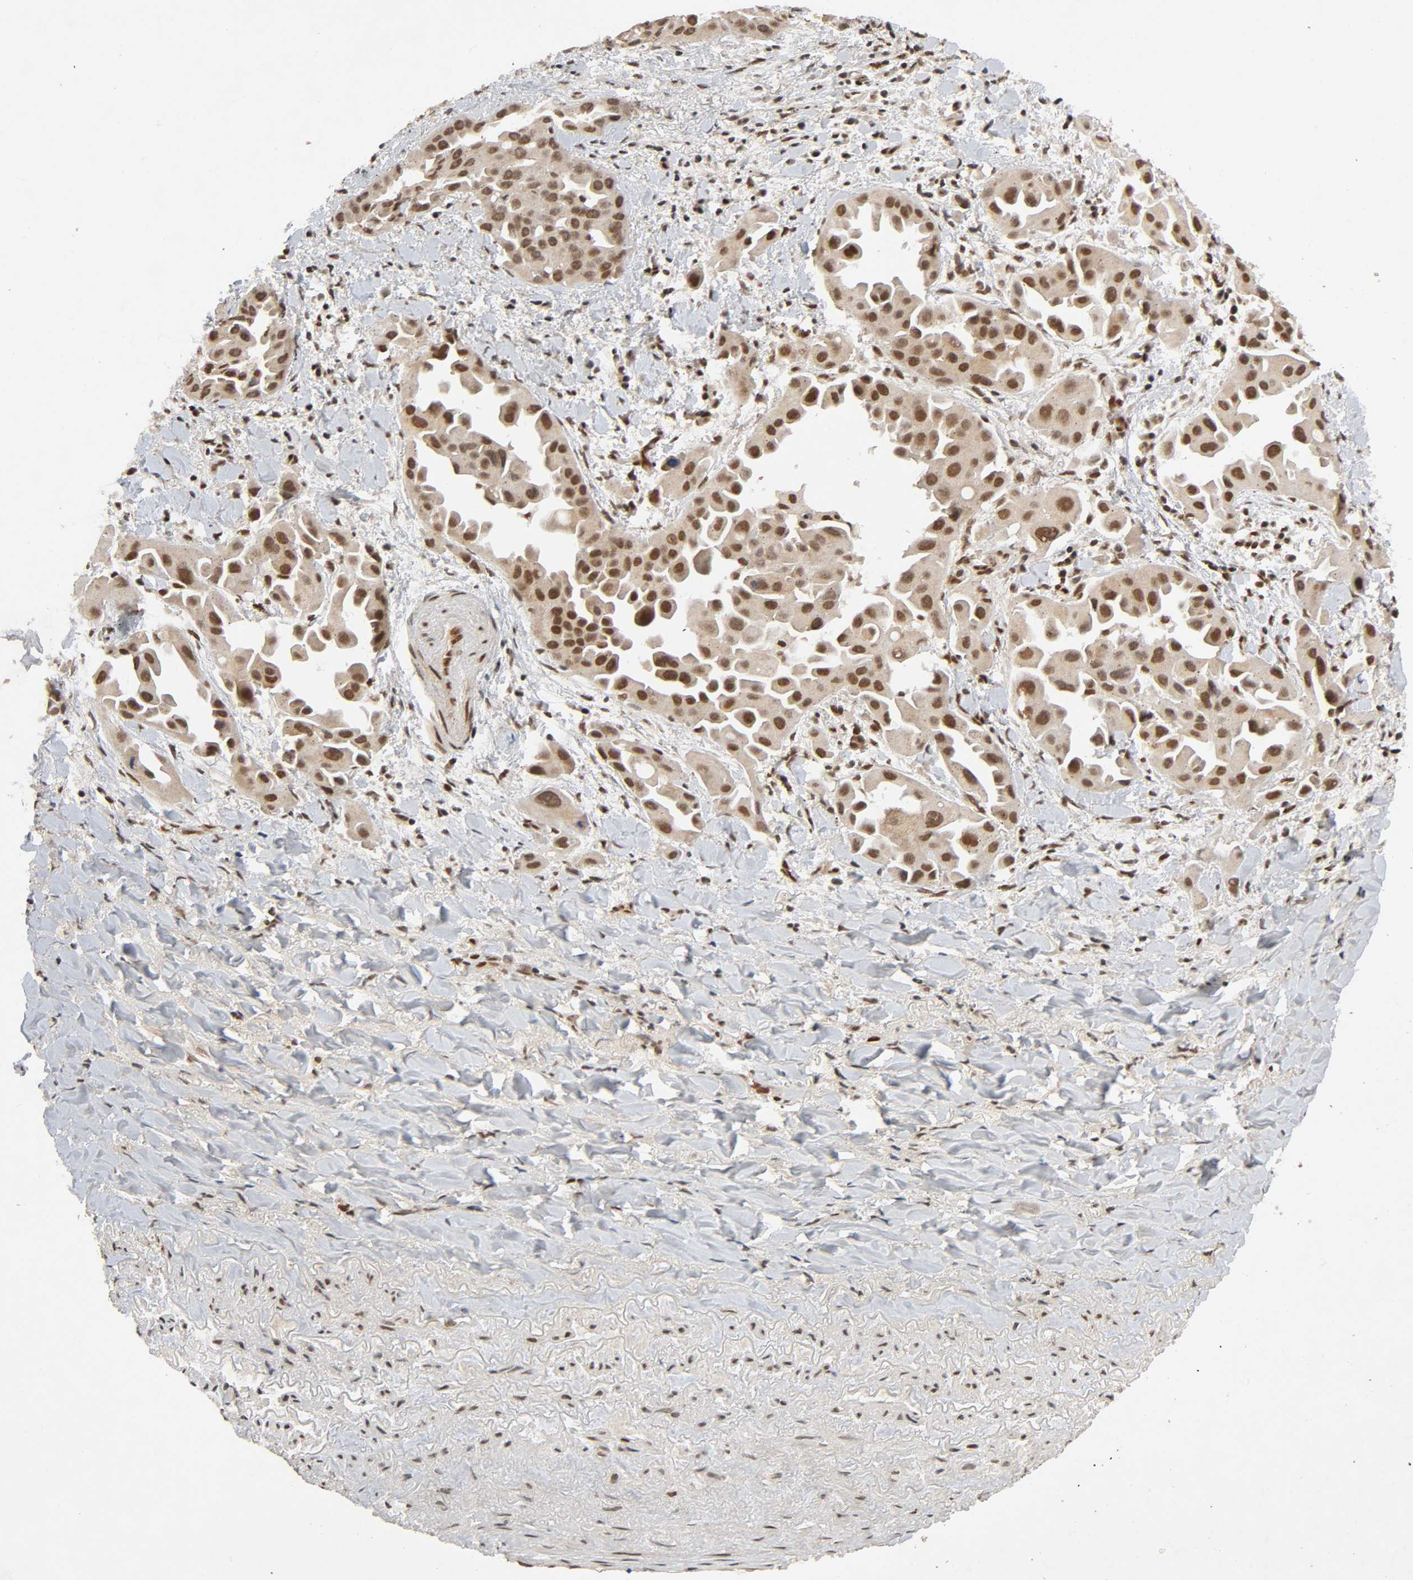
{"staining": {"intensity": "moderate", "quantity": ">75%", "location": "nuclear"}, "tissue": "lung cancer", "cell_type": "Tumor cells", "image_type": "cancer", "snomed": [{"axis": "morphology", "description": "Normal tissue, NOS"}, {"axis": "morphology", "description": "Adenocarcinoma, NOS"}, {"axis": "topography", "description": "Bronchus"}], "caption": "Human lung cancer (adenocarcinoma) stained for a protein (brown) shows moderate nuclear positive staining in about >75% of tumor cells.", "gene": "SMARCD1", "patient": {"sex": "male", "age": 68}}